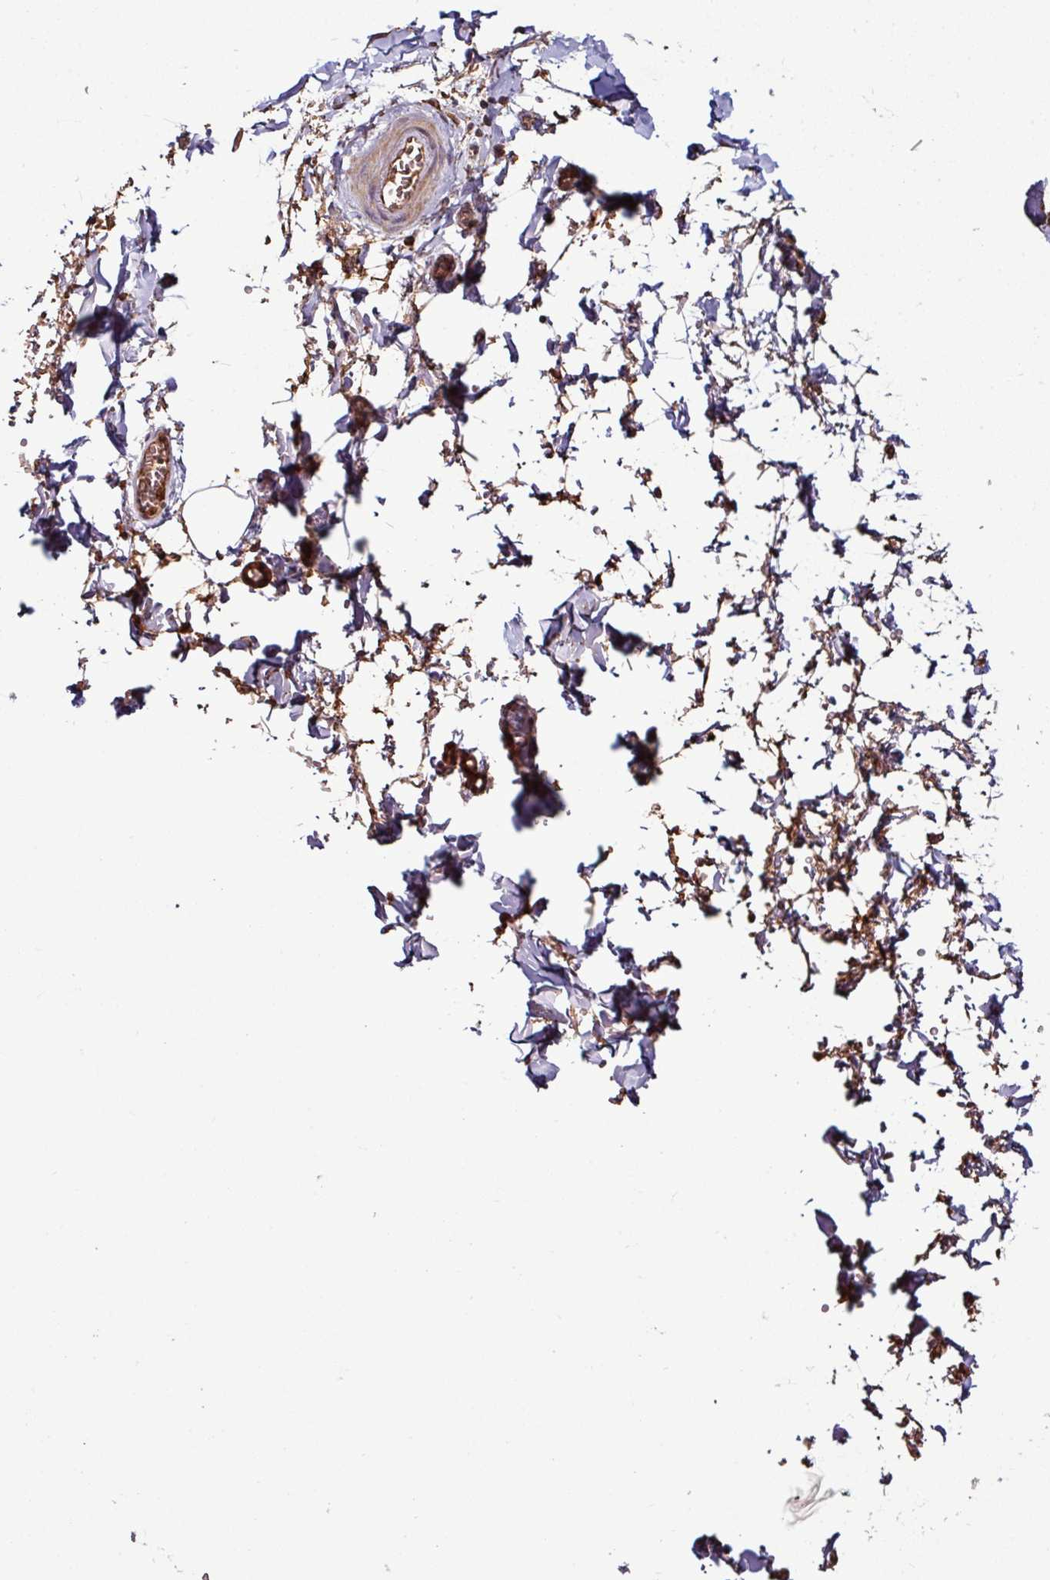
{"staining": {"intensity": "negative", "quantity": "none", "location": "none"}, "tissue": "adipose tissue", "cell_type": "Adipocytes", "image_type": "normal", "snomed": [{"axis": "morphology", "description": "Normal tissue, NOS"}, {"axis": "topography", "description": "Vulva"}, {"axis": "topography", "description": "Vagina"}, {"axis": "topography", "description": "Peripheral nerve tissue"}], "caption": "This is an IHC image of normal human adipose tissue. There is no staining in adipocytes.", "gene": "GNPDA1", "patient": {"sex": "female", "age": 66}}